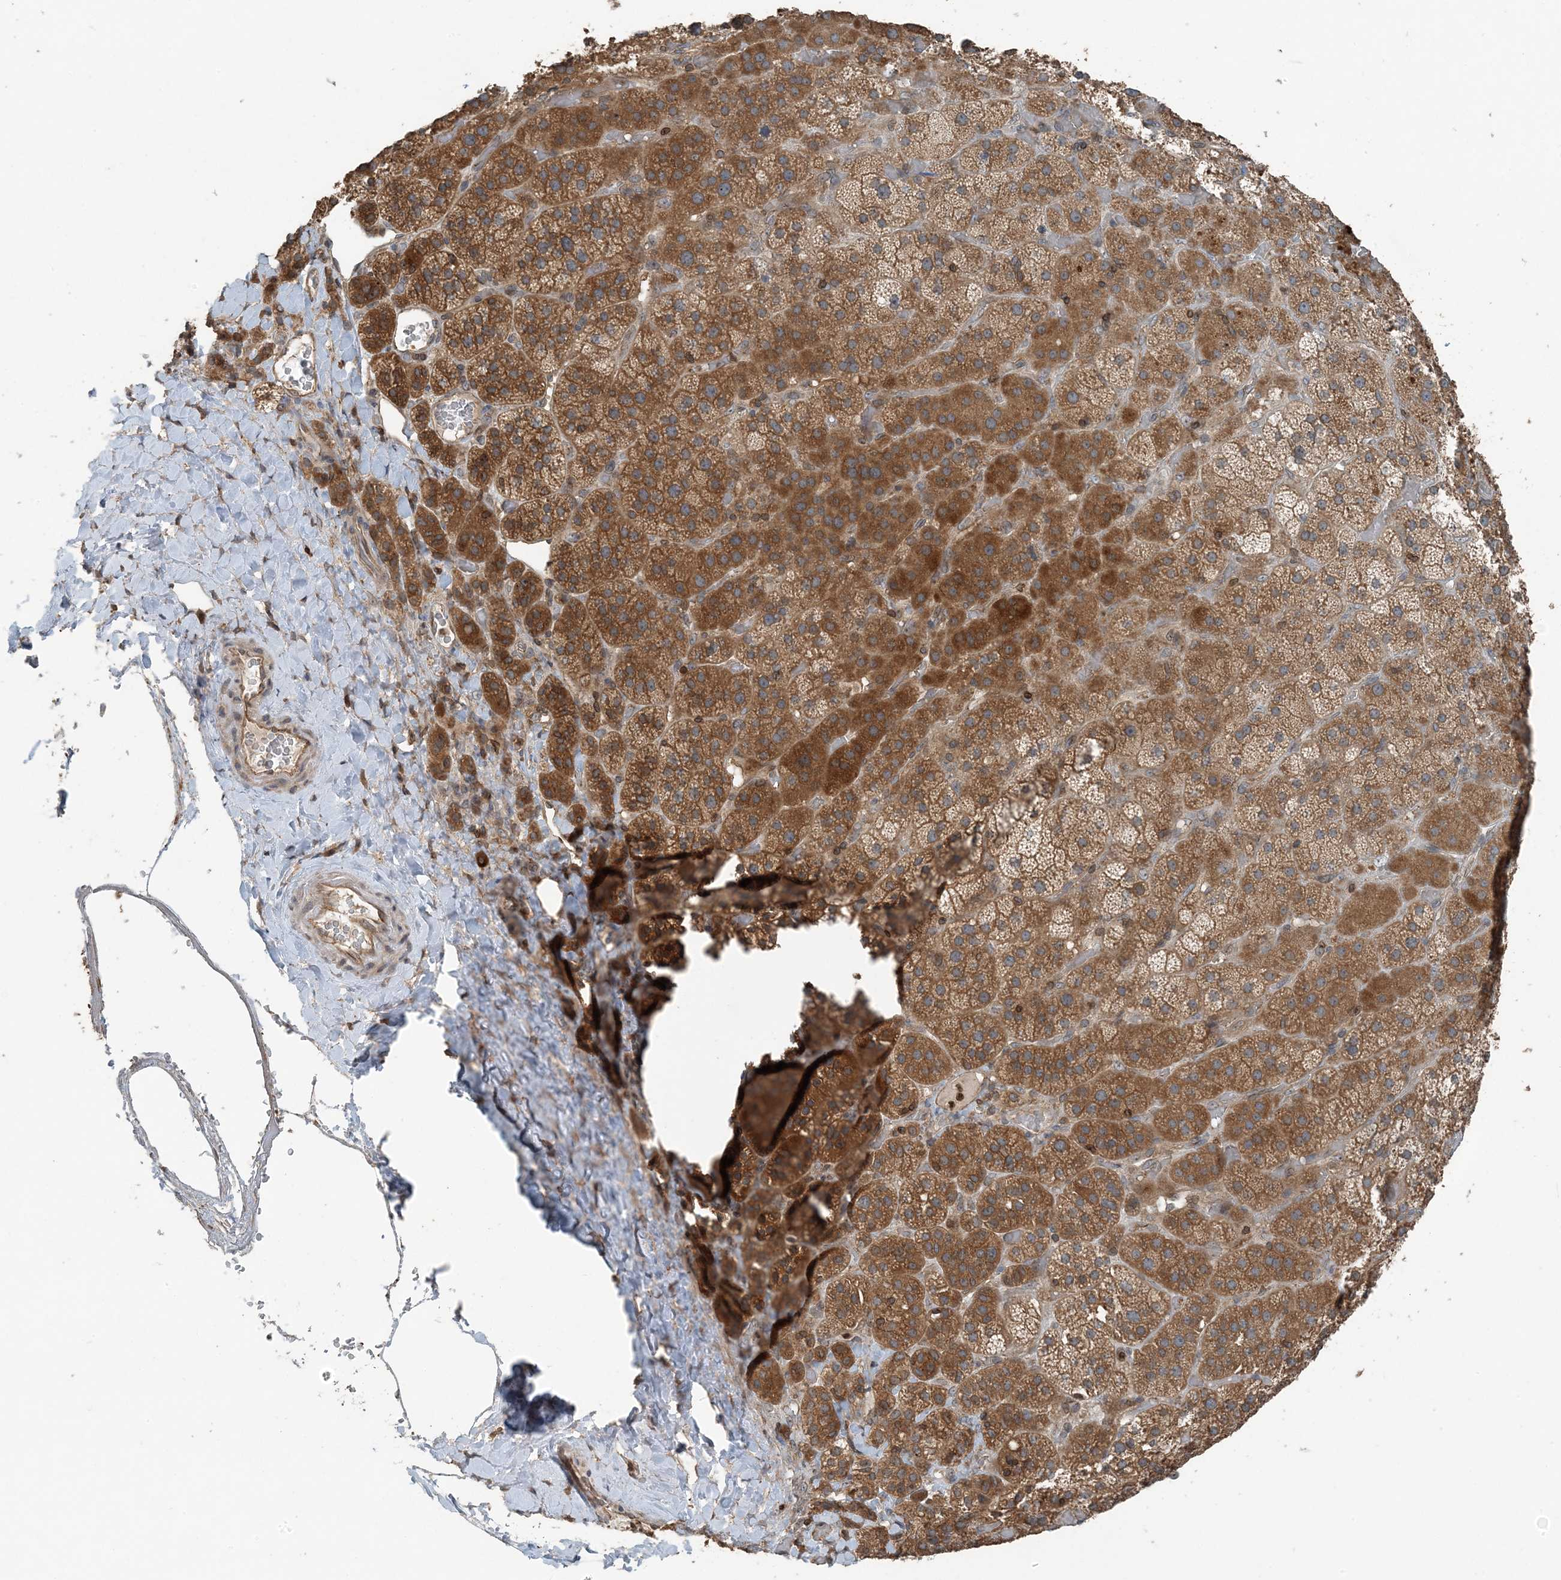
{"staining": {"intensity": "strong", "quantity": ">75%", "location": "cytoplasmic/membranous"}, "tissue": "adrenal gland", "cell_type": "Glandular cells", "image_type": "normal", "snomed": [{"axis": "morphology", "description": "Normal tissue, NOS"}, {"axis": "topography", "description": "Adrenal gland"}], "caption": "Strong cytoplasmic/membranous positivity for a protein is identified in about >75% of glandular cells of benign adrenal gland using immunohistochemistry (IHC).", "gene": "ZFAND2B", "patient": {"sex": "male", "age": 57}}